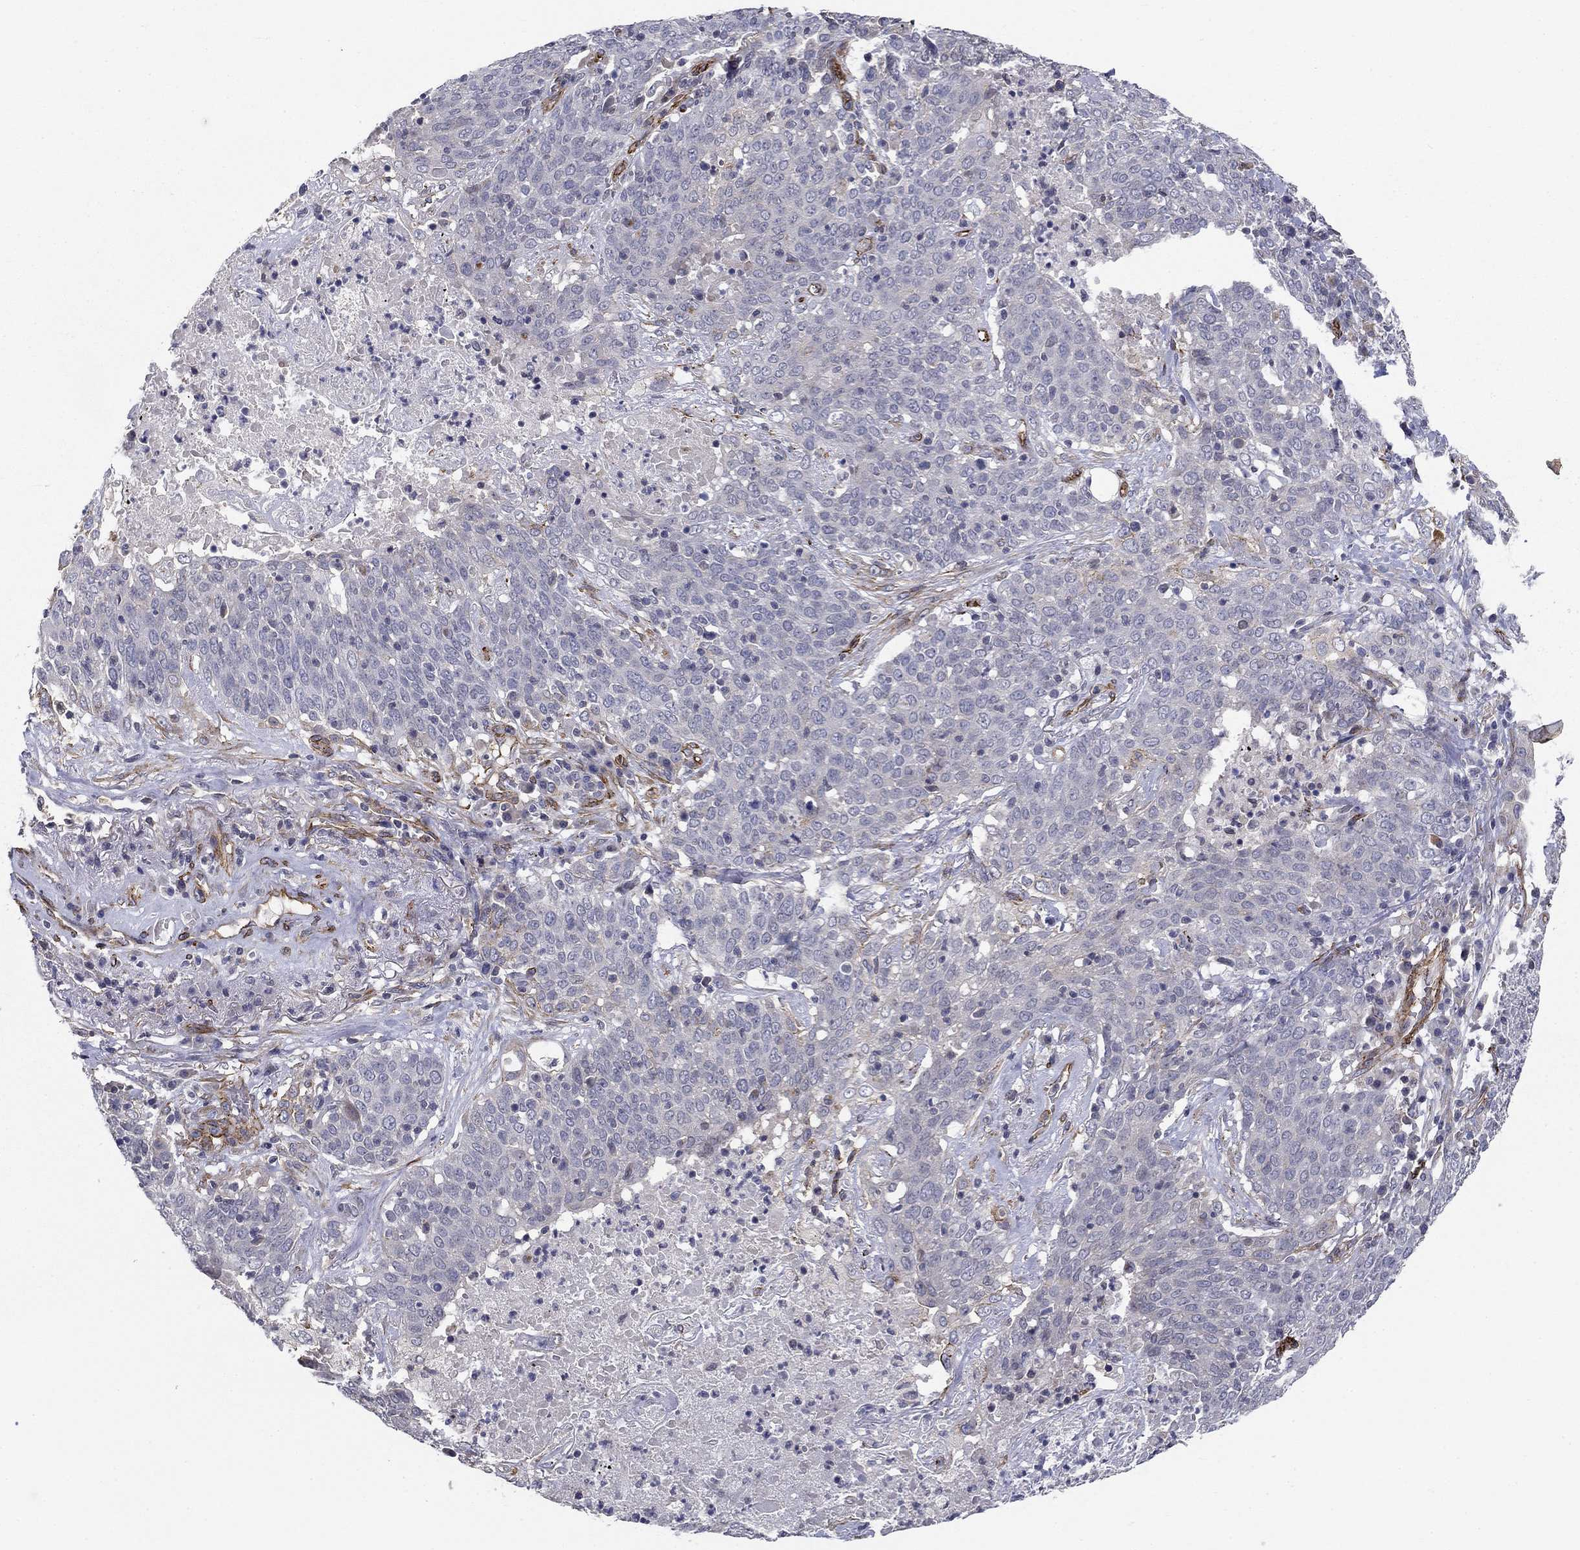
{"staining": {"intensity": "negative", "quantity": "none", "location": "none"}, "tissue": "lung cancer", "cell_type": "Tumor cells", "image_type": "cancer", "snomed": [{"axis": "morphology", "description": "Squamous cell carcinoma, NOS"}, {"axis": "topography", "description": "Lung"}], "caption": "A high-resolution histopathology image shows immunohistochemistry (IHC) staining of lung squamous cell carcinoma, which demonstrates no significant positivity in tumor cells.", "gene": "SYNC", "patient": {"sex": "male", "age": 82}}